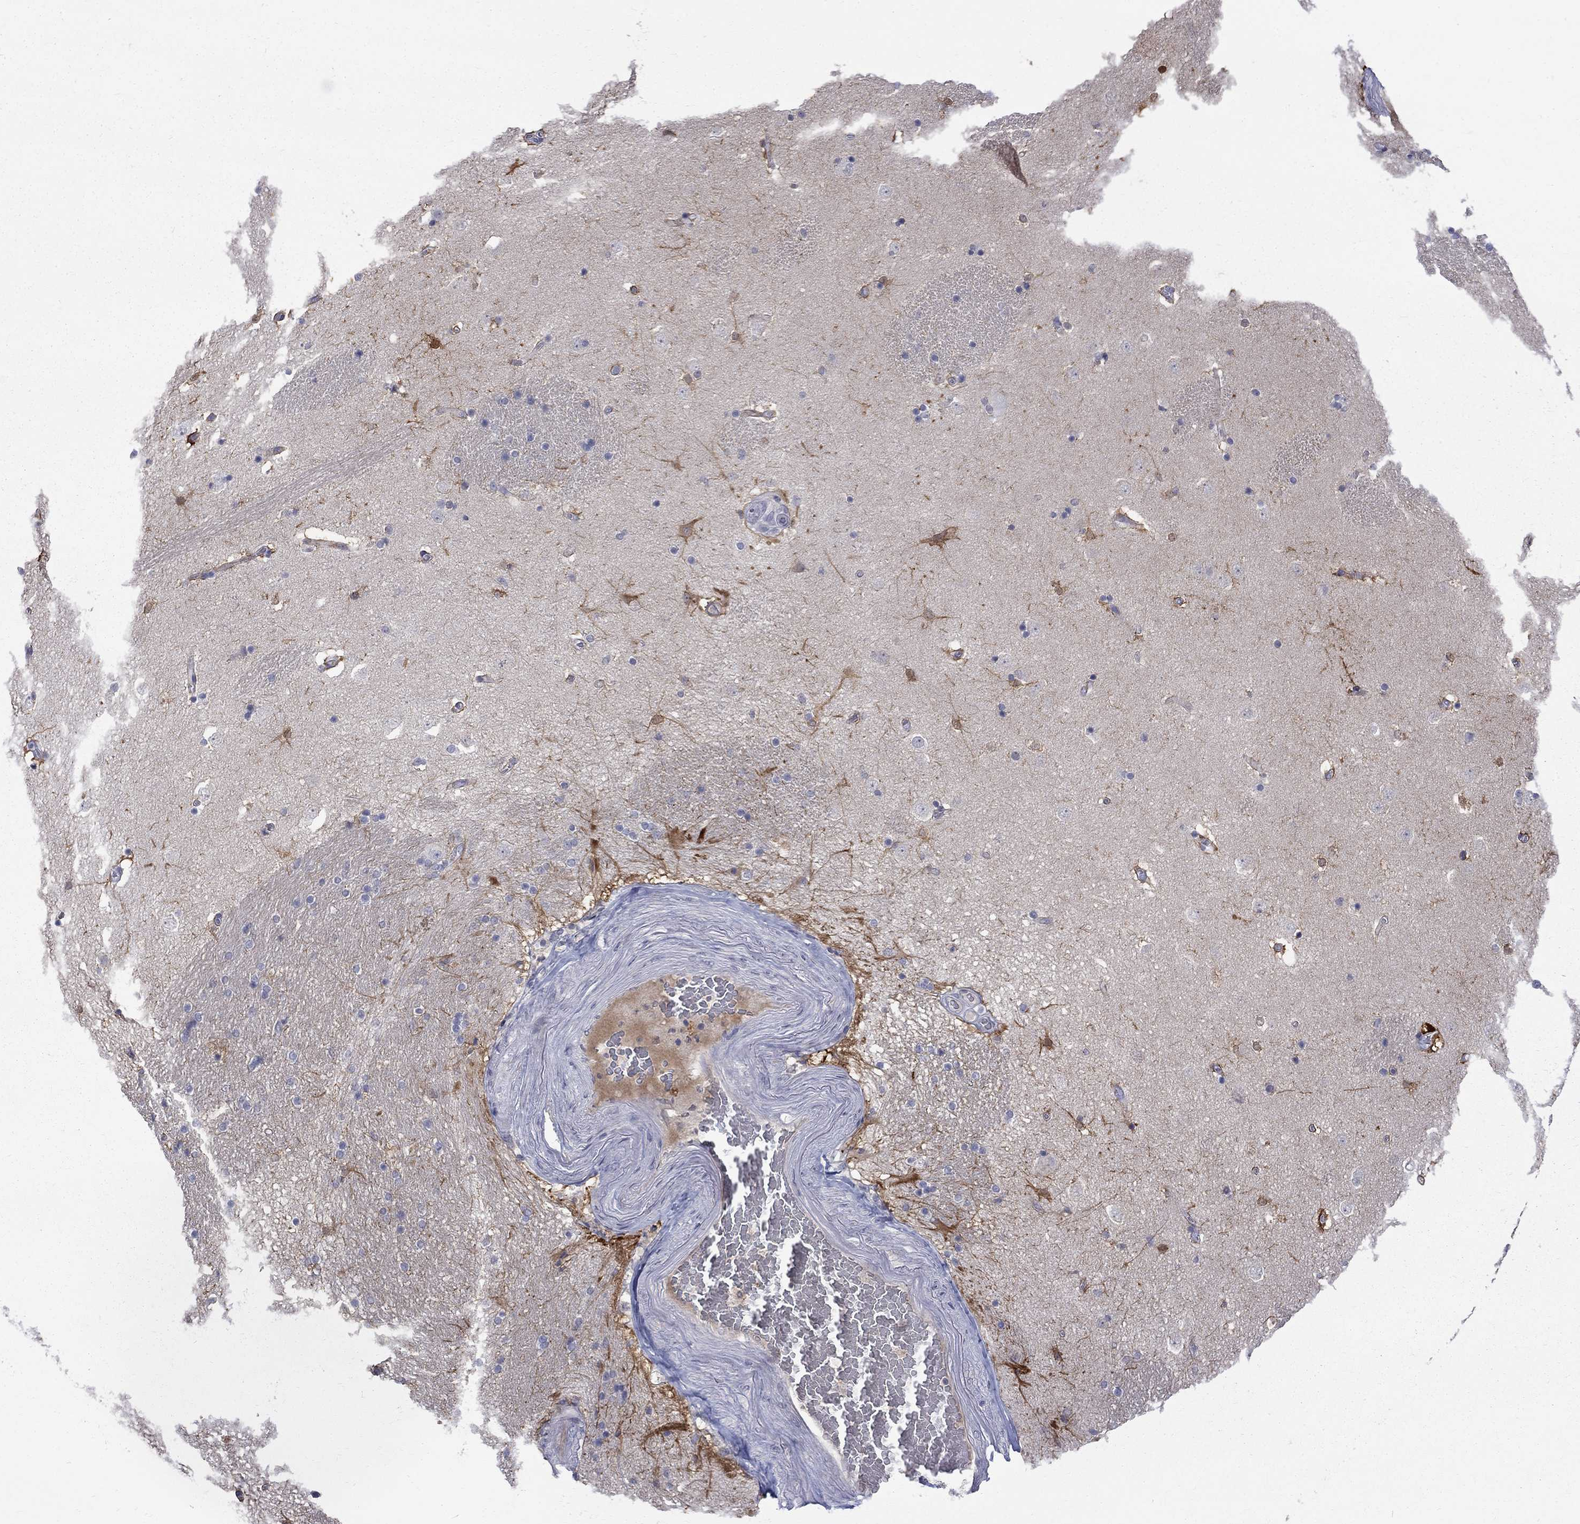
{"staining": {"intensity": "moderate", "quantity": "25%-75%", "location": "cytoplasmic/membranous"}, "tissue": "caudate", "cell_type": "Glial cells", "image_type": "normal", "snomed": [{"axis": "morphology", "description": "Normal tissue, NOS"}, {"axis": "topography", "description": "Lateral ventricle wall"}], "caption": "A high-resolution histopathology image shows immunohistochemistry staining of unremarkable caudate, which shows moderate cytoplasmic/membranous staining in about 25%-75% of glial cells.", "gene": "HKDC1", "patient": {"sex": "male", "age": 51}}